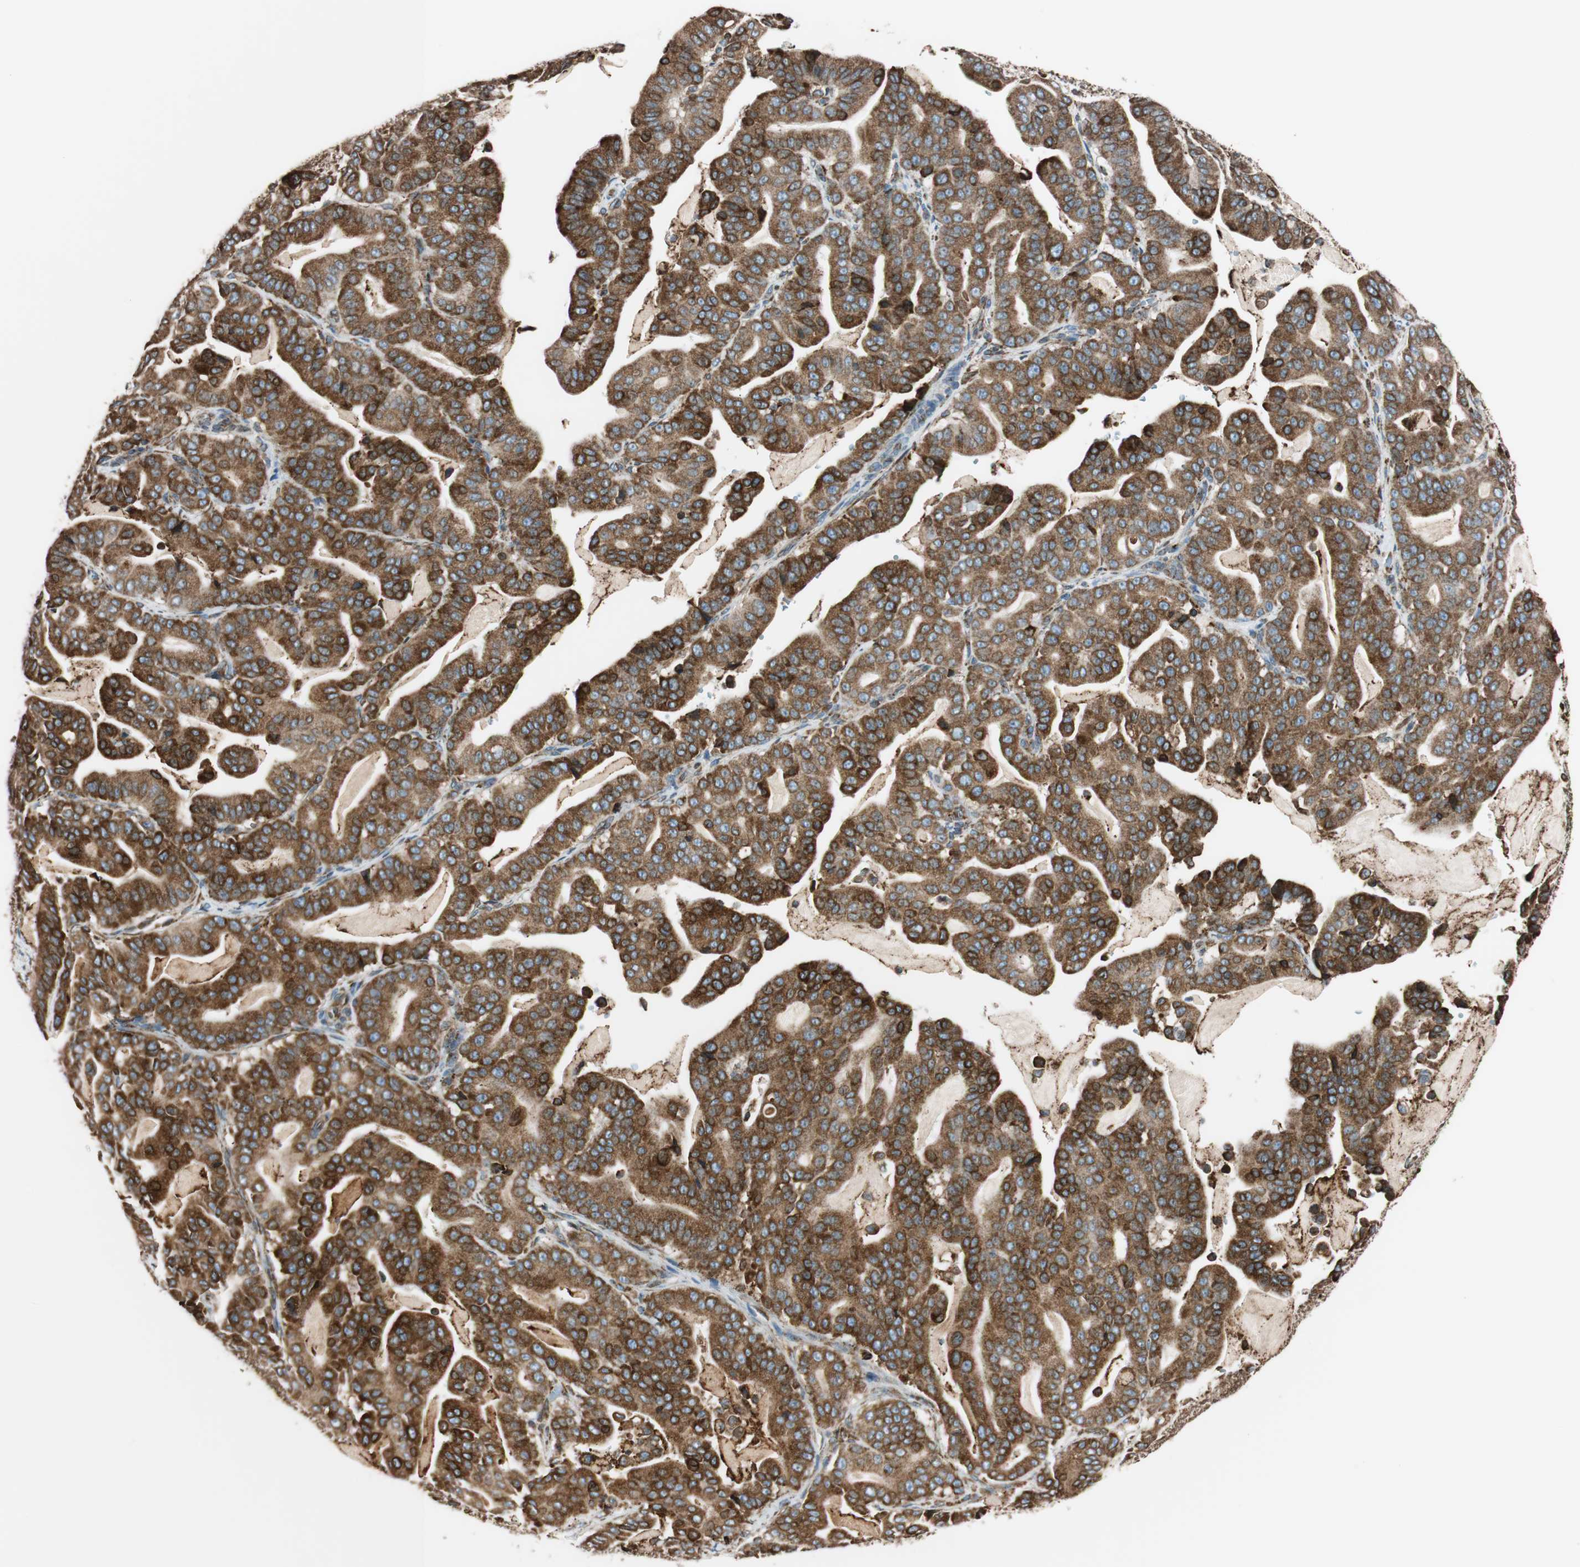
{"staining": {"intensity": "strong", "quantity": ">75%", "location": "cytoplasmic/membranous"}, "tissue": "pancreatic cancer", "cell_type": "Tumor cells", "image_type": "cancer", "snomed": [{"axis": "morphology", "description": "Adenocarcinoma, NOS"}, {"axis": "topography", "description": "Pancreas"}], "caption": "A brown stain shows strong cytoplasmic/membranous positivity of a protein in pancreatic cancer tumor cells.", "gene": "PRKCSH", "patient": {"sex": "male", "age": 63}}